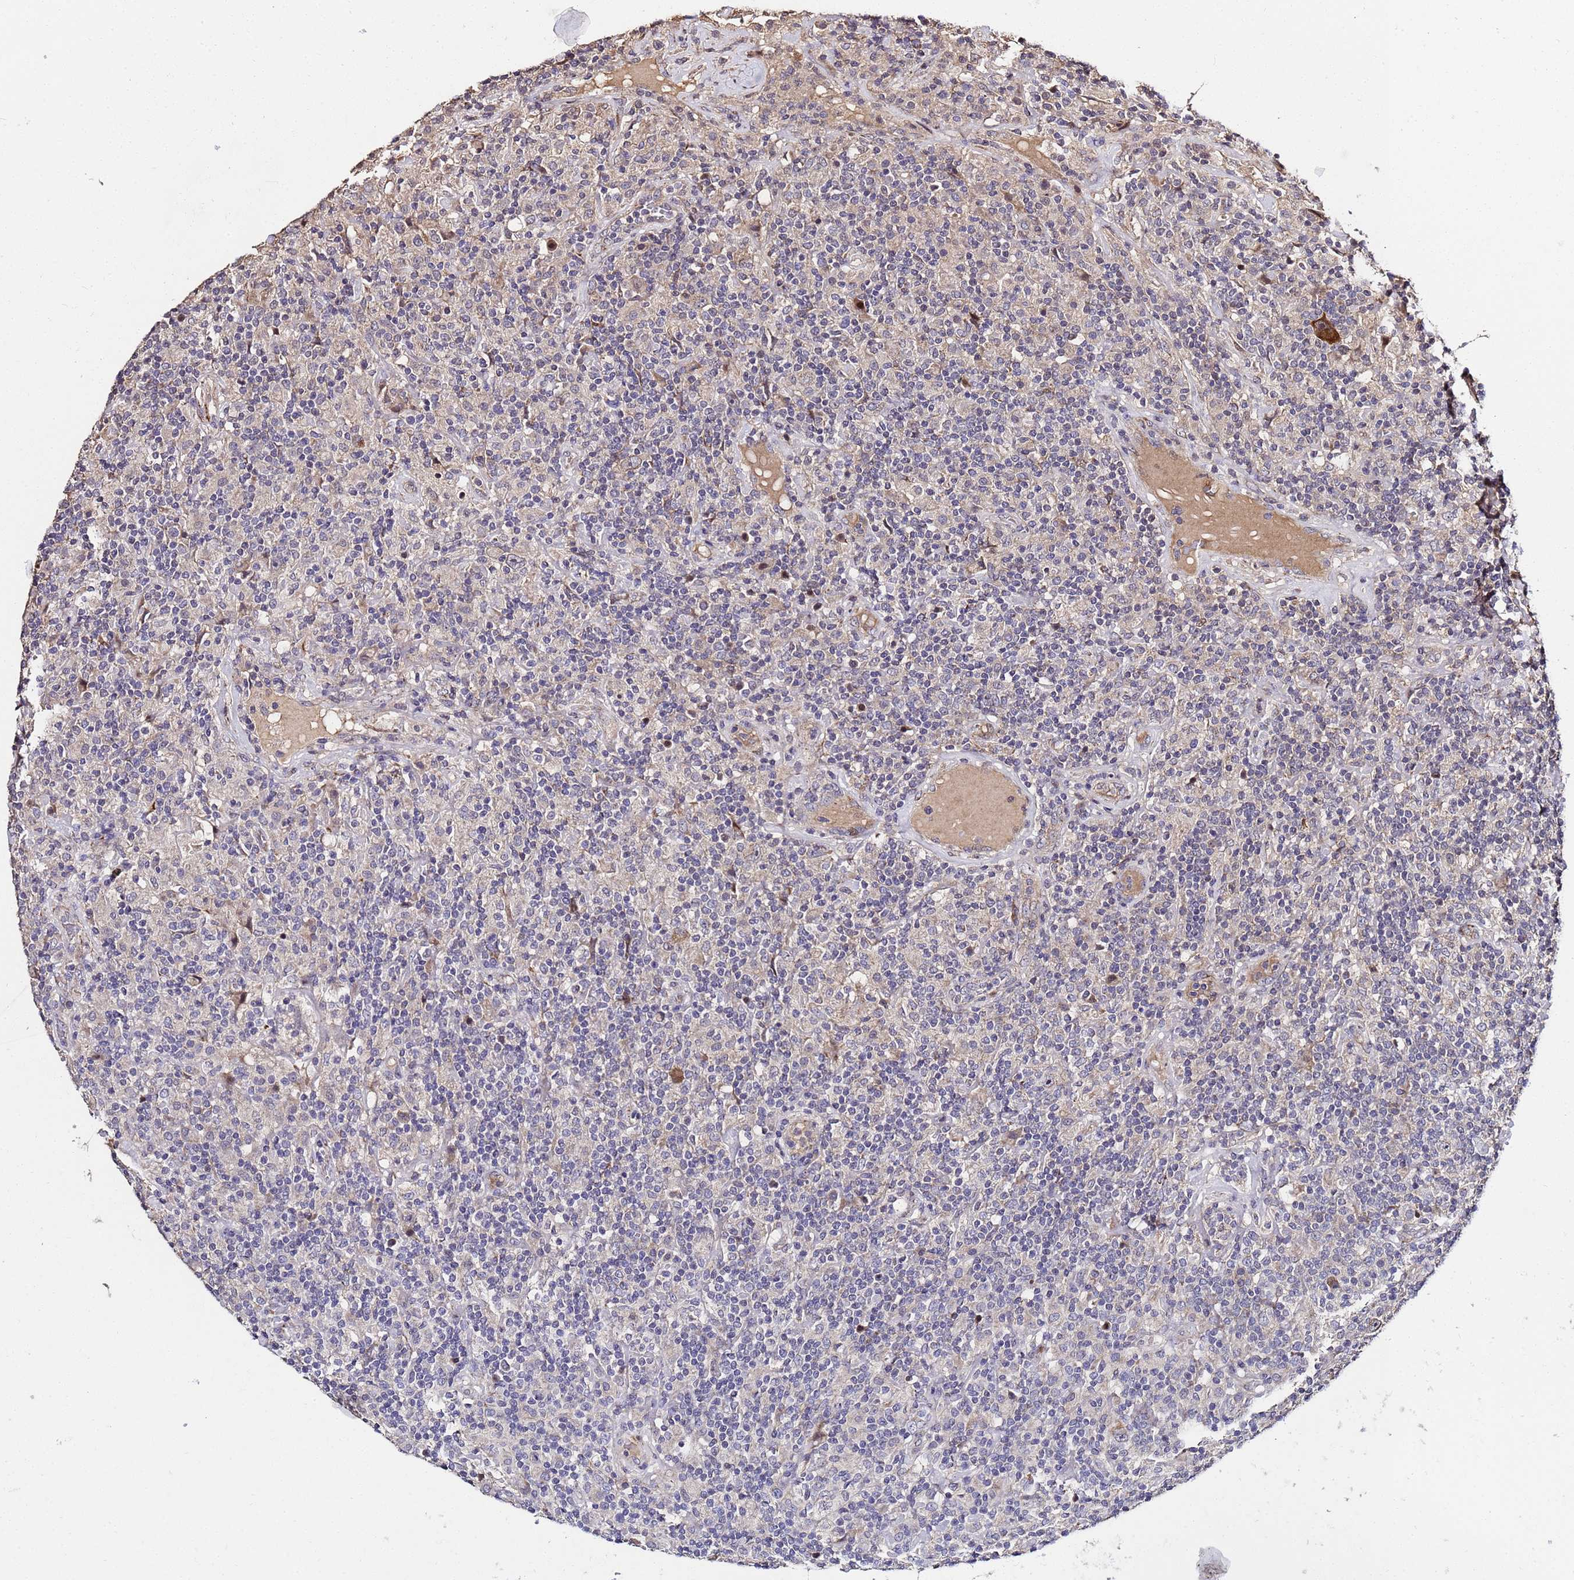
{"staining": {"intensity": "negative", "quantity": "none", "location": "none"}, "tissue": "lymphoma", "cell_type": "Tumor cells", "image_type": "cancer", "snomed": [{"axis": "morphology", "description": "Hodgkin's disease, NOS"}, {"axis": "topography", "description": "Lymph node"}], "caption": "There is no significant staining in tumor cells of lymphoma. (IHC, brightfield microscopy, high magnification).", "gene": "WNK4", "patient": {"sex": "male", "age": 70}}